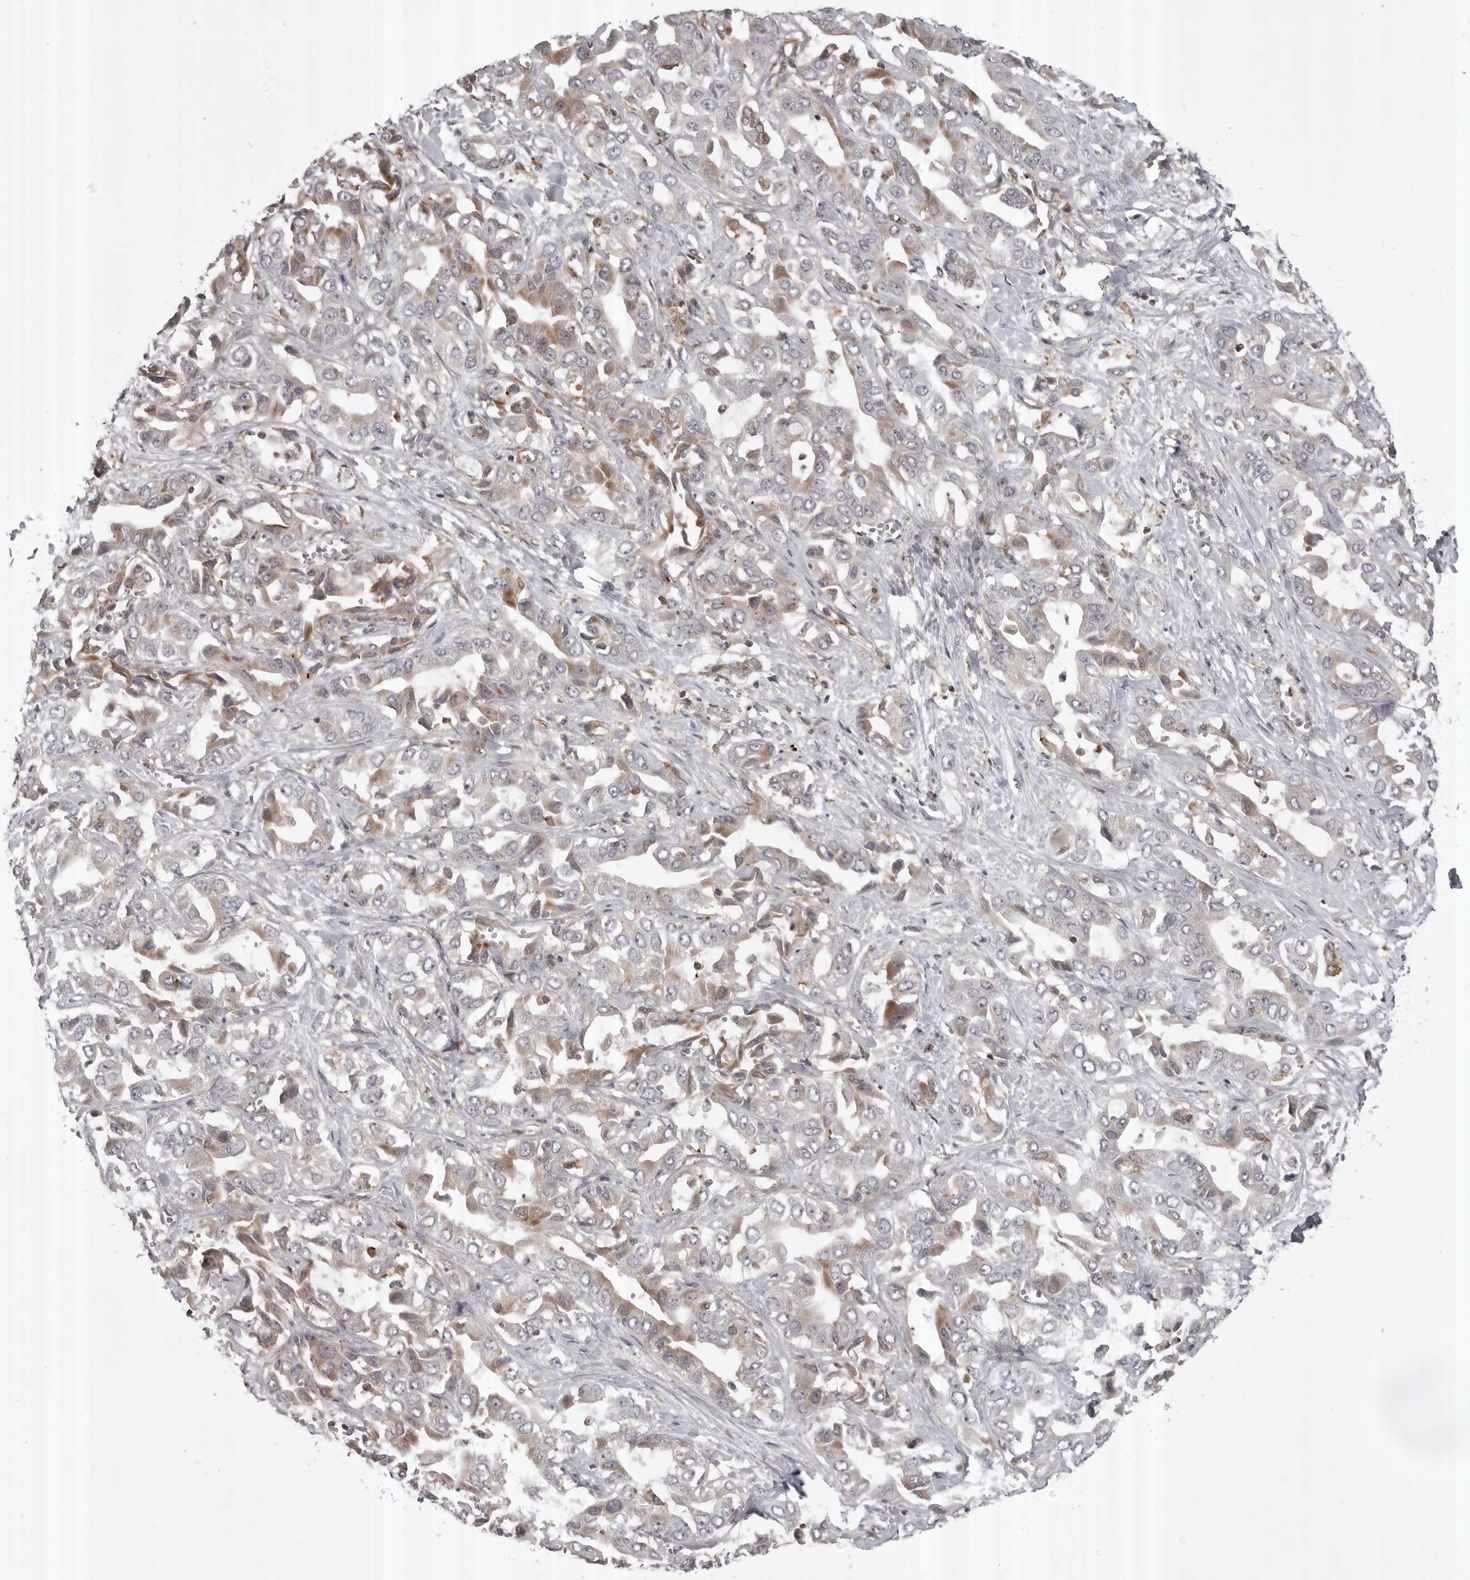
{"staining": {"intensity": "weak", "quantity": "25%-75%", "location": "cytoplasmic/membranous"}, "tissue": "liver cancer", "cell_type": "Tumor cells", "image_type": "cancer", "snomed": [{"axis": "morphology", "description": "Cholangiocarcinoma"}, {"axis": "topography", "description": "Liver"}], "caption": "DAB (3,3'-diaminobenzidine) immunohistochemical staining of human cholangiocarcinoma (liver) shows weak cytoplasmic/membranous protein staining in approximately 25%-75% of tumor cells.", "gene": "ABL1", "patient": {"sex": "female", "age": 52}}